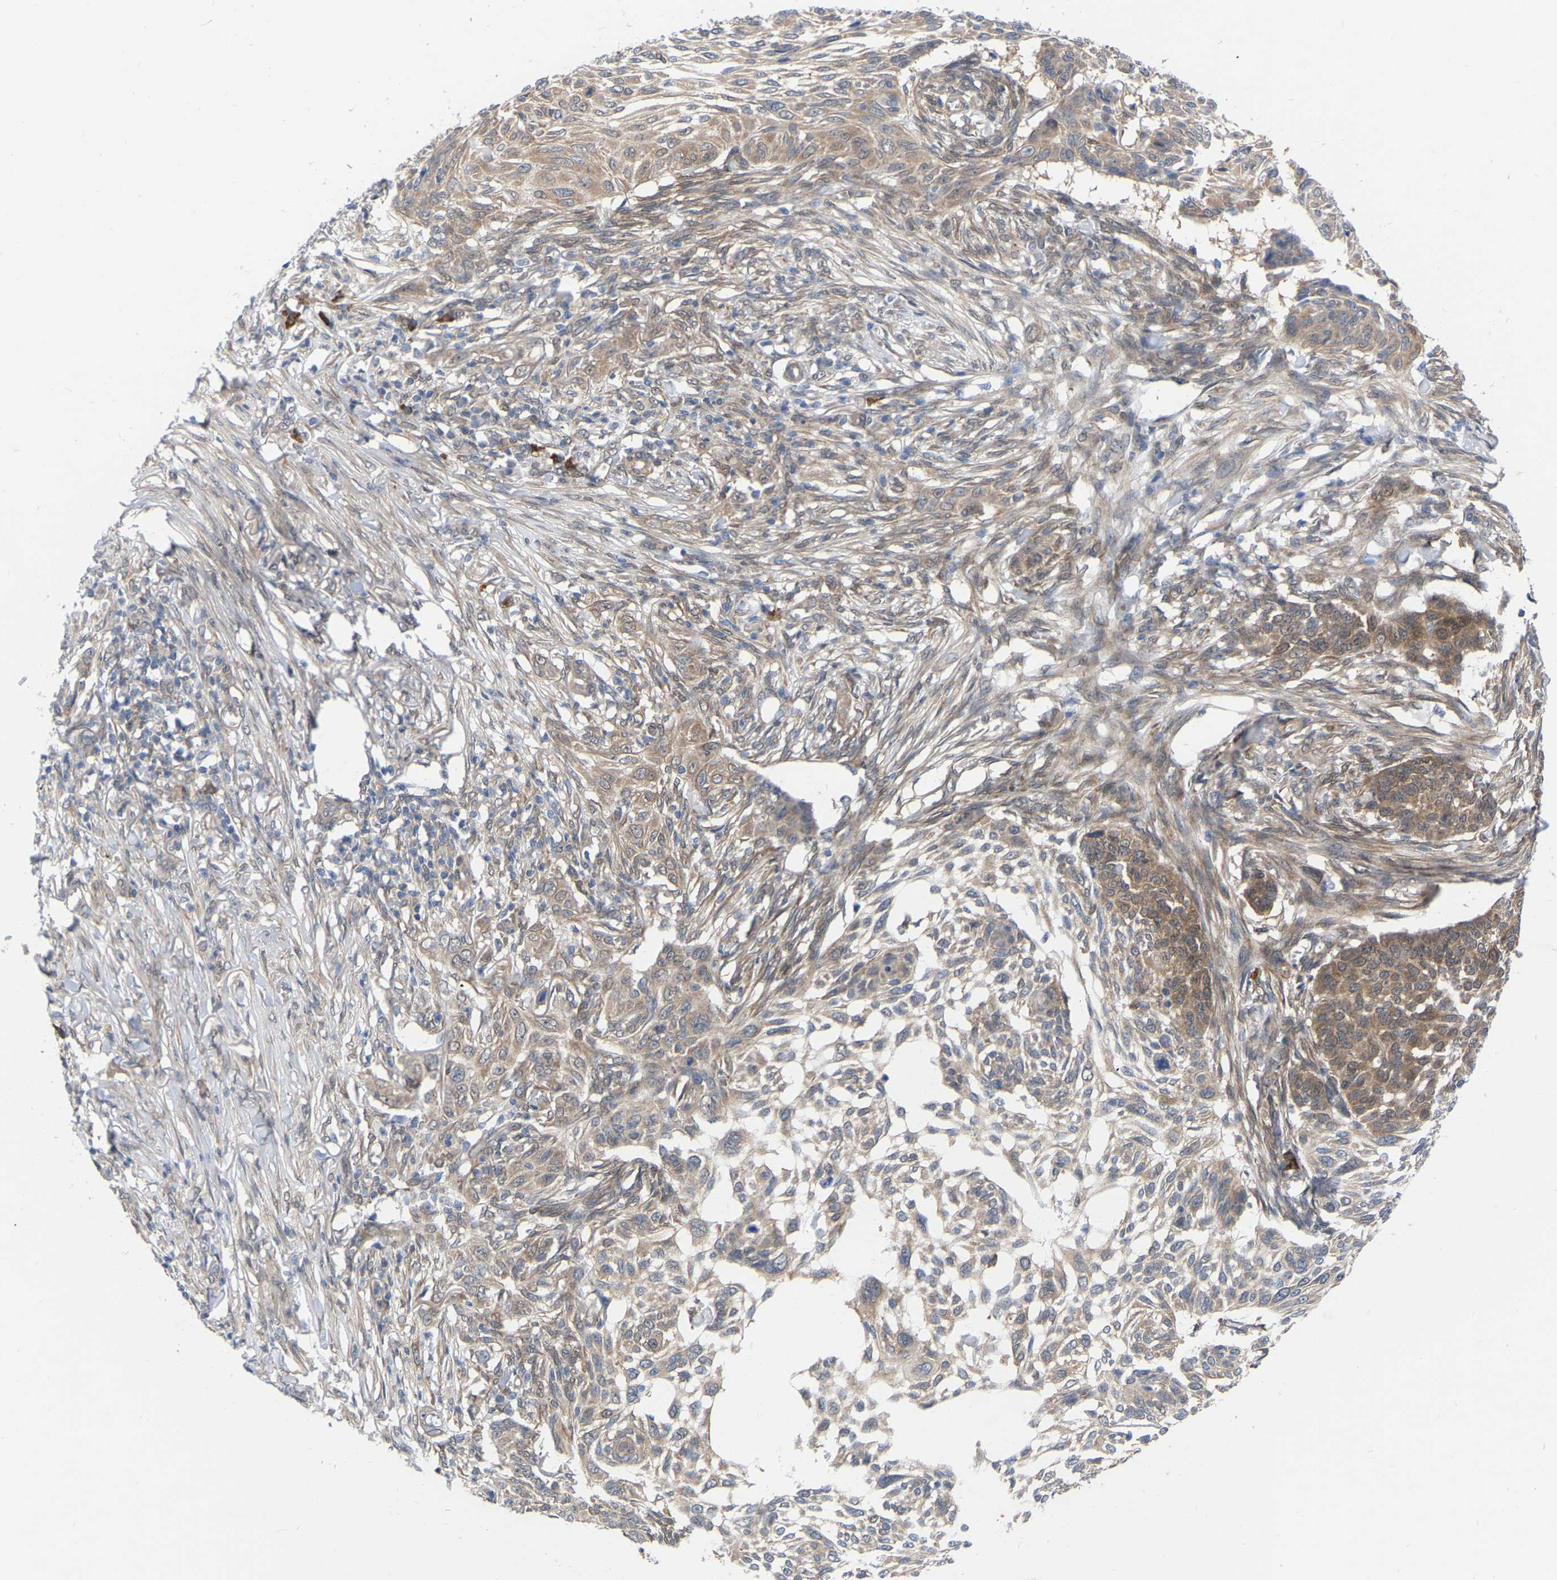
{"staining": {"intensity": "moderate", "quantity": ">75%", "location": "cytoplasmic/membranous,nuclear"}, "tissue": "skin cancer", "cell_type": "Tumor cells", "image_type": "cancer", "snomed": [{"axis": "morphology", "description": "Basal cell carcinoma"}, {"axis": "topography", "description": "Skin"}], "caption": "The histopathology image exhibits immunohistochemical staining of skin basal cell carcinoma. There is moderate cytoplasmic/membranous and nuclear staining is seen in approximately >75% of tumor cells.", "gene": "UBE4B", "patient": {"sex": "male", "age": 85}}